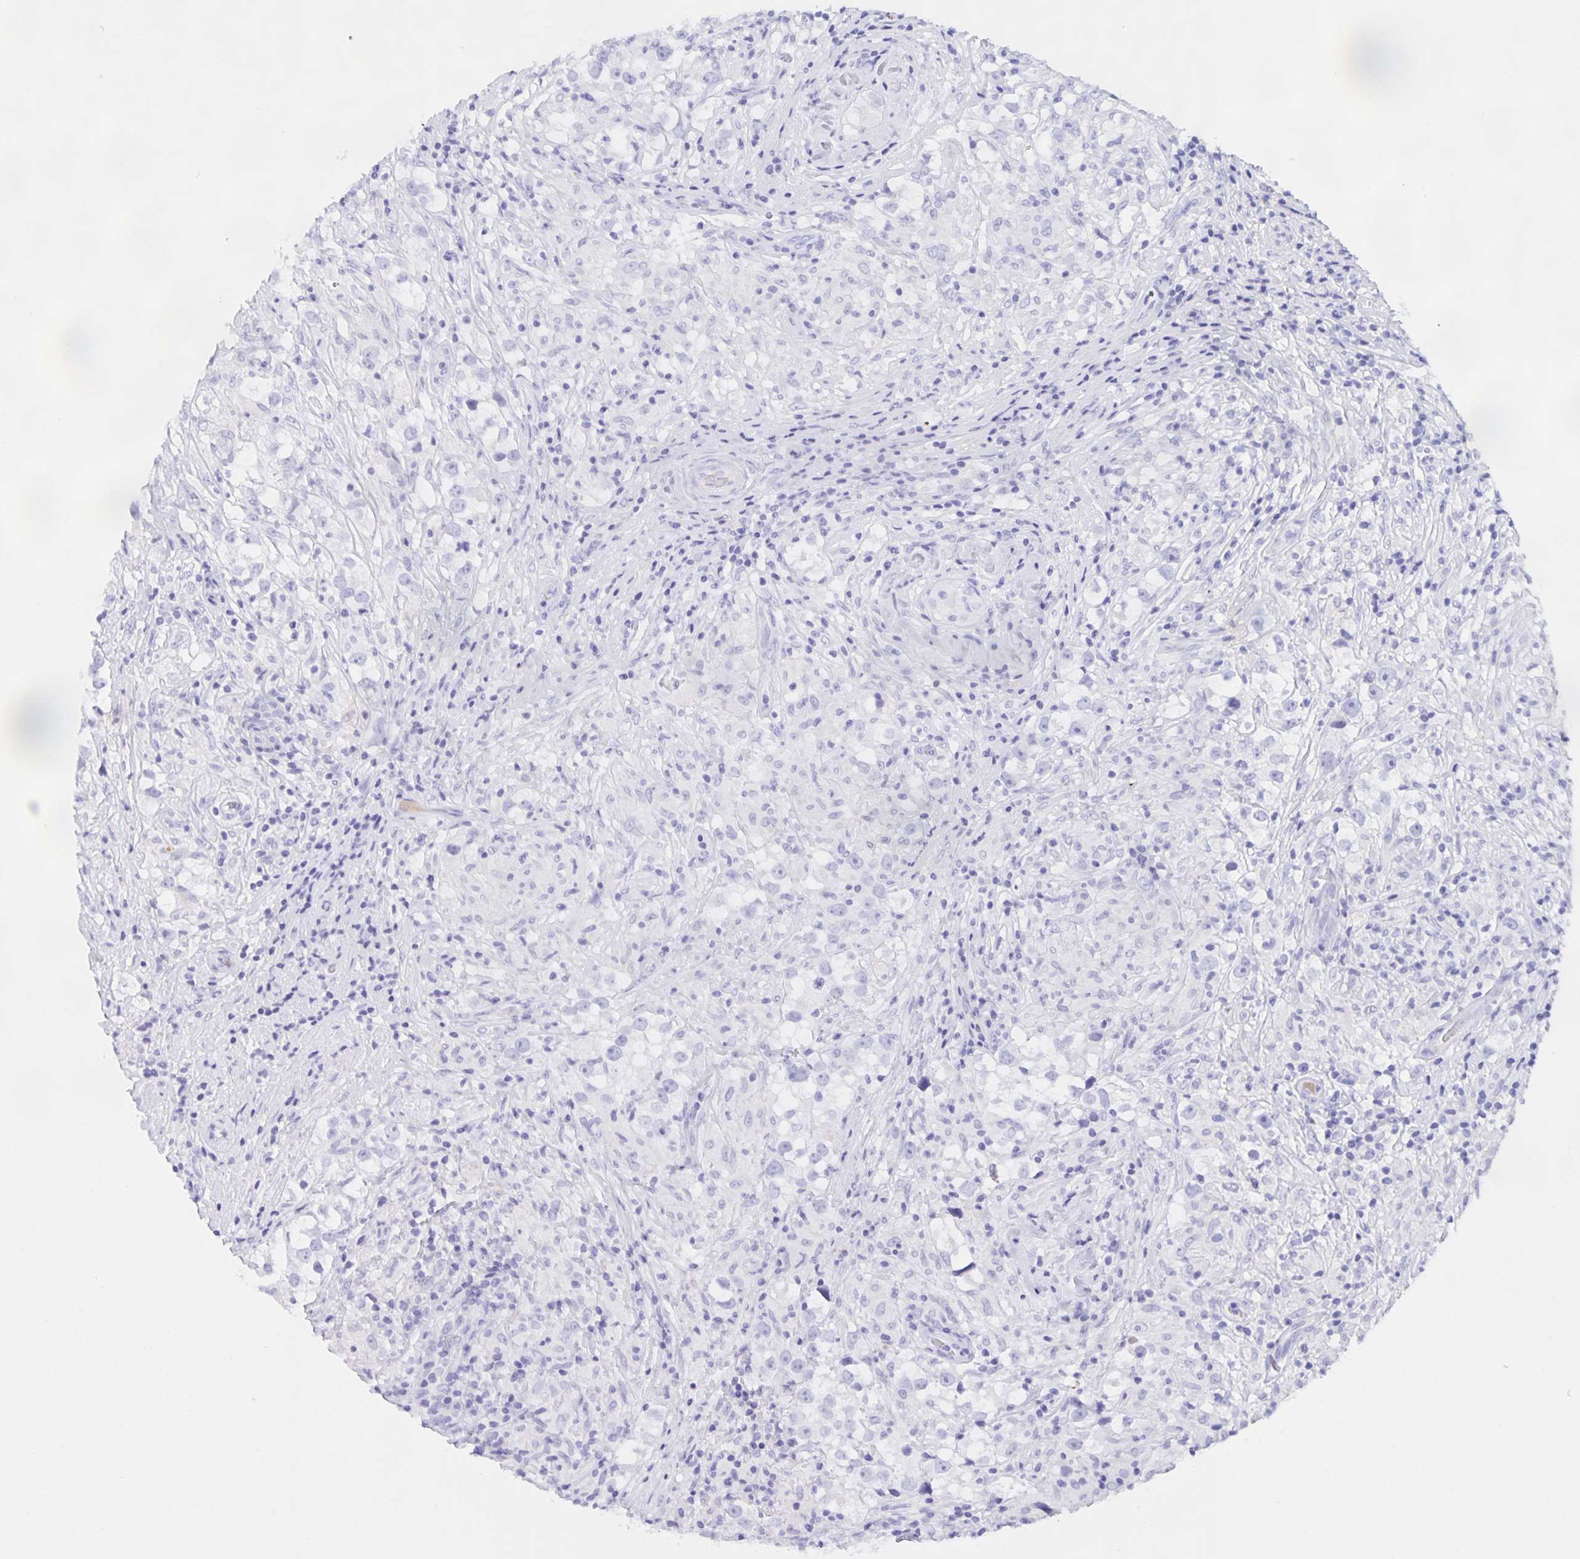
{"staining": {"intensity": "negative", "quantity": "none", "location": "none"}, "tissue": "testis cancer", "cell_type": "Tumor cells", "image_type": "cancer", "snomed": [{"axis": "morphology", "description": "Seminoma, NOS"}, {"axis": "topography", "description": "Testis"}], "caption": "Immunohistochemistry image of neoplastic tissue: human testis seminoma stained with DAB exhibits no significant protein positivity in tumor cells.", "gene": "CATSPER4", "patient": {"sex": "male", "age": 46}}